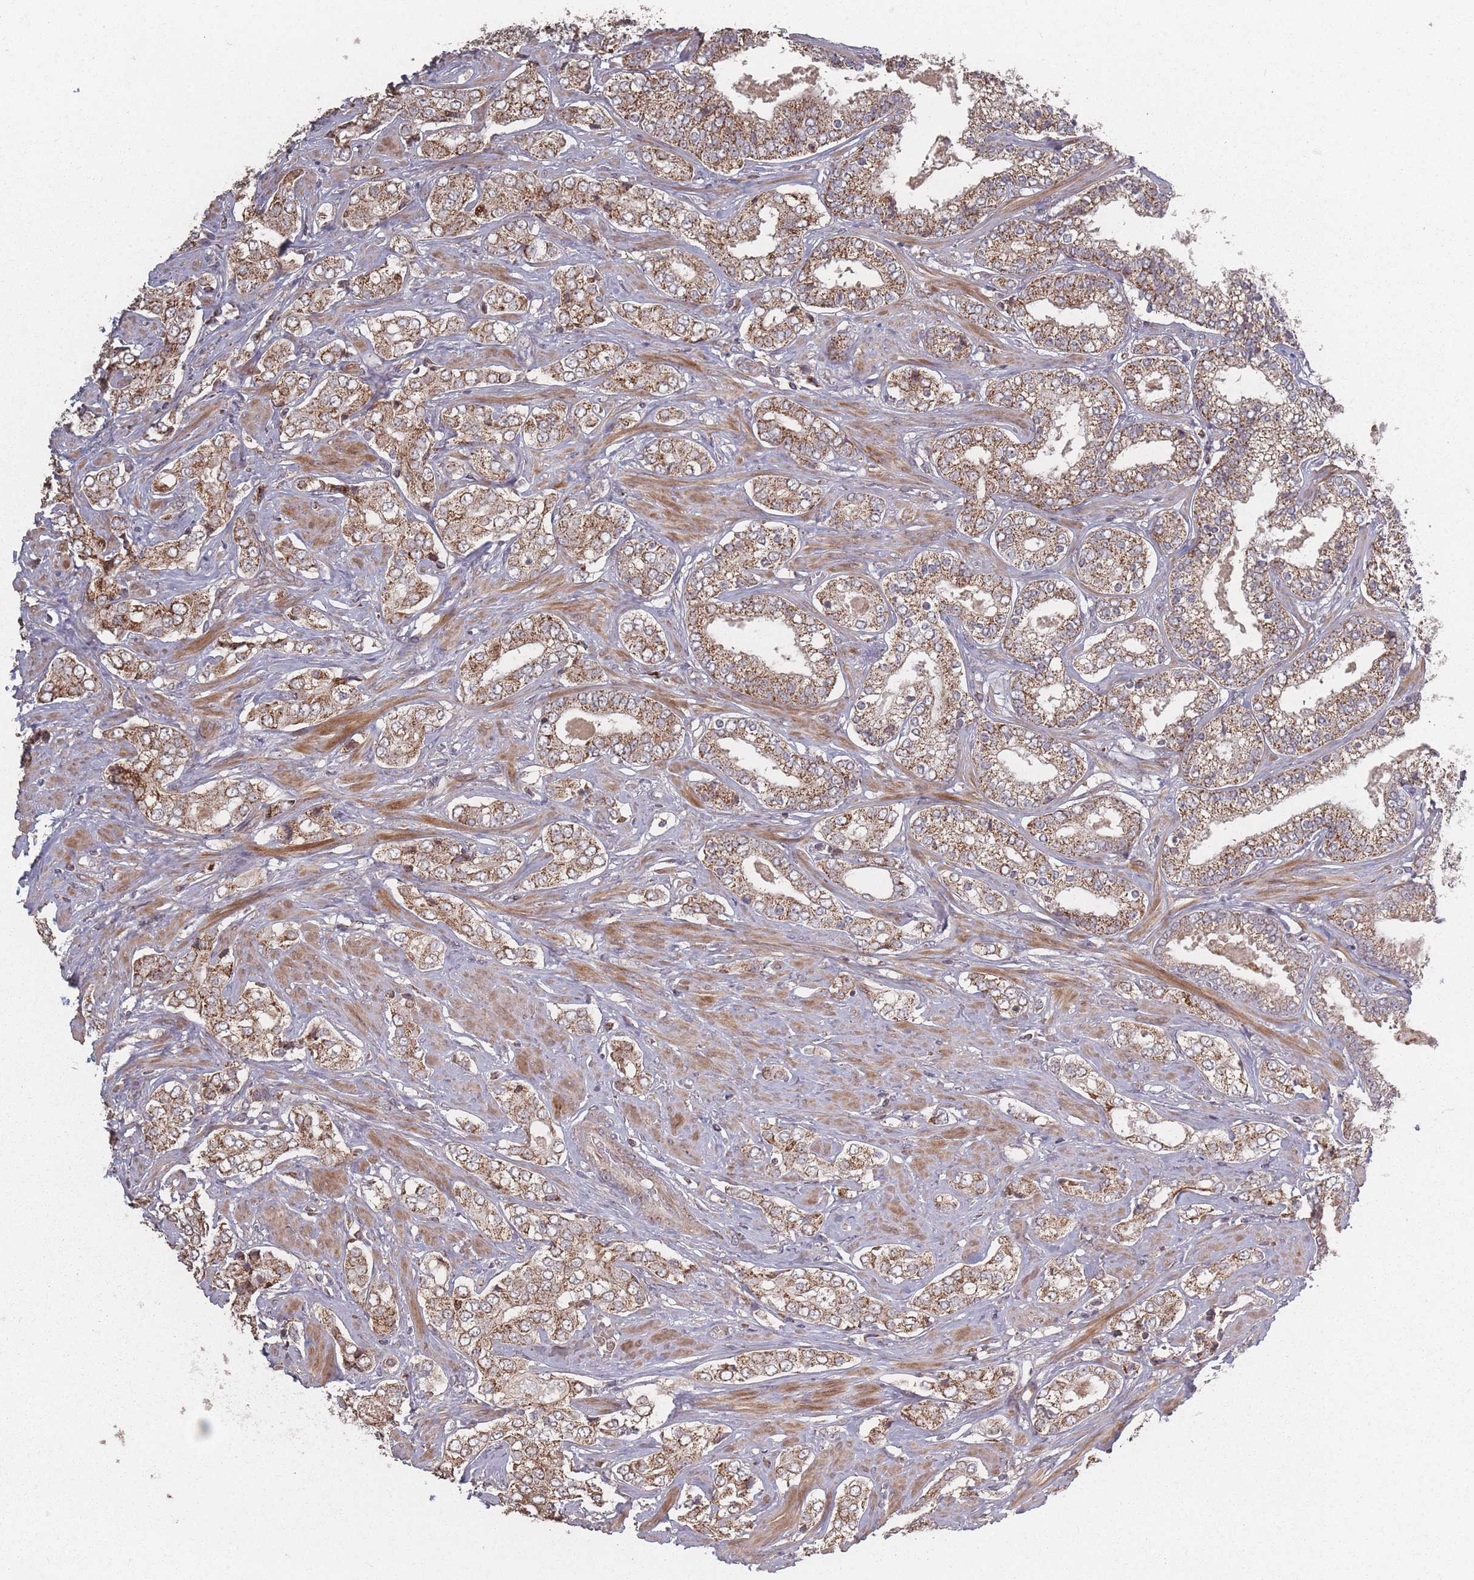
{"staining": {"intensity": "strong", "quantity": ">75%", "location": "cytoplasmic/membranous"}, "tissue": "prostate cancer", "cell_type": "Tumor cells", "image_type": "cancer", "snomed": [{"axis": "morphology", "description": "Adenocarcinoma, High grade"}, {"axis": "topography", "description": "Prostate"}], "caption": "An image of prostate adenocarcinoma (high-grade) stained for a protein demonstrates strong cytoplasmic/membranous brown staining in tumor cells.", "gene": "LYRM7", "patient": {"sex": "male", "age": 71}}